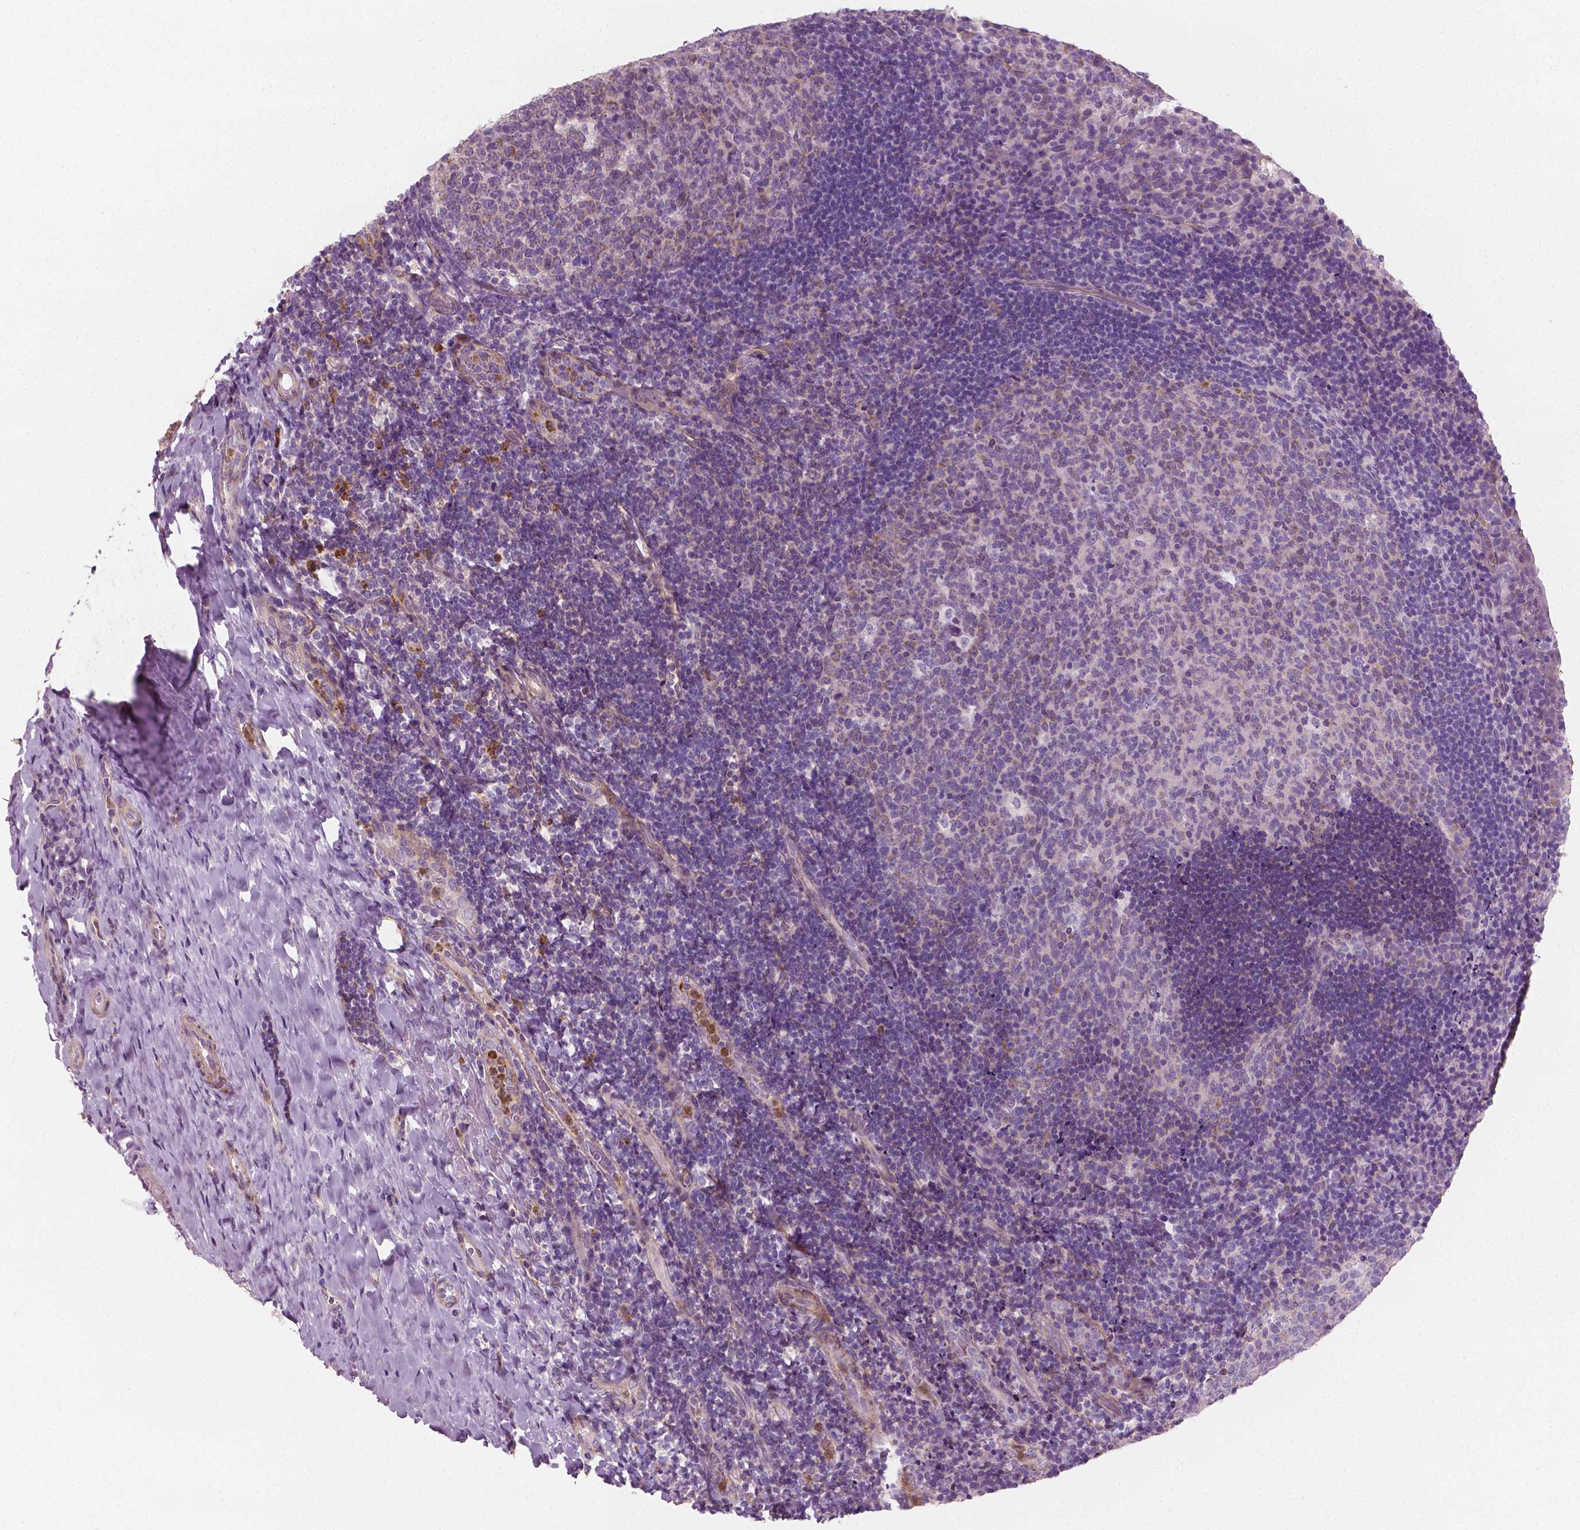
{"staining": {"intensity": "weak", "quantity": "<25%", "location": "cytoplasmic/membranous"}, "tissue": "tonsil", "cell_type": "Germinal center cells", "image_type": "normal", "snomed": [{"axis": "morphology", "description": "Normal tissue, NOS"}, {"axis": "topography", "description": "Tonsil"}], "caption": "The image displays no staining of germinal center cells in benign tonsil. The staining is performed using DAB brown chromogen with nuclei counter-stained in using hematoxylin.", "gene": "PTX3", "patient": {"sex": "female", "age": 10}}